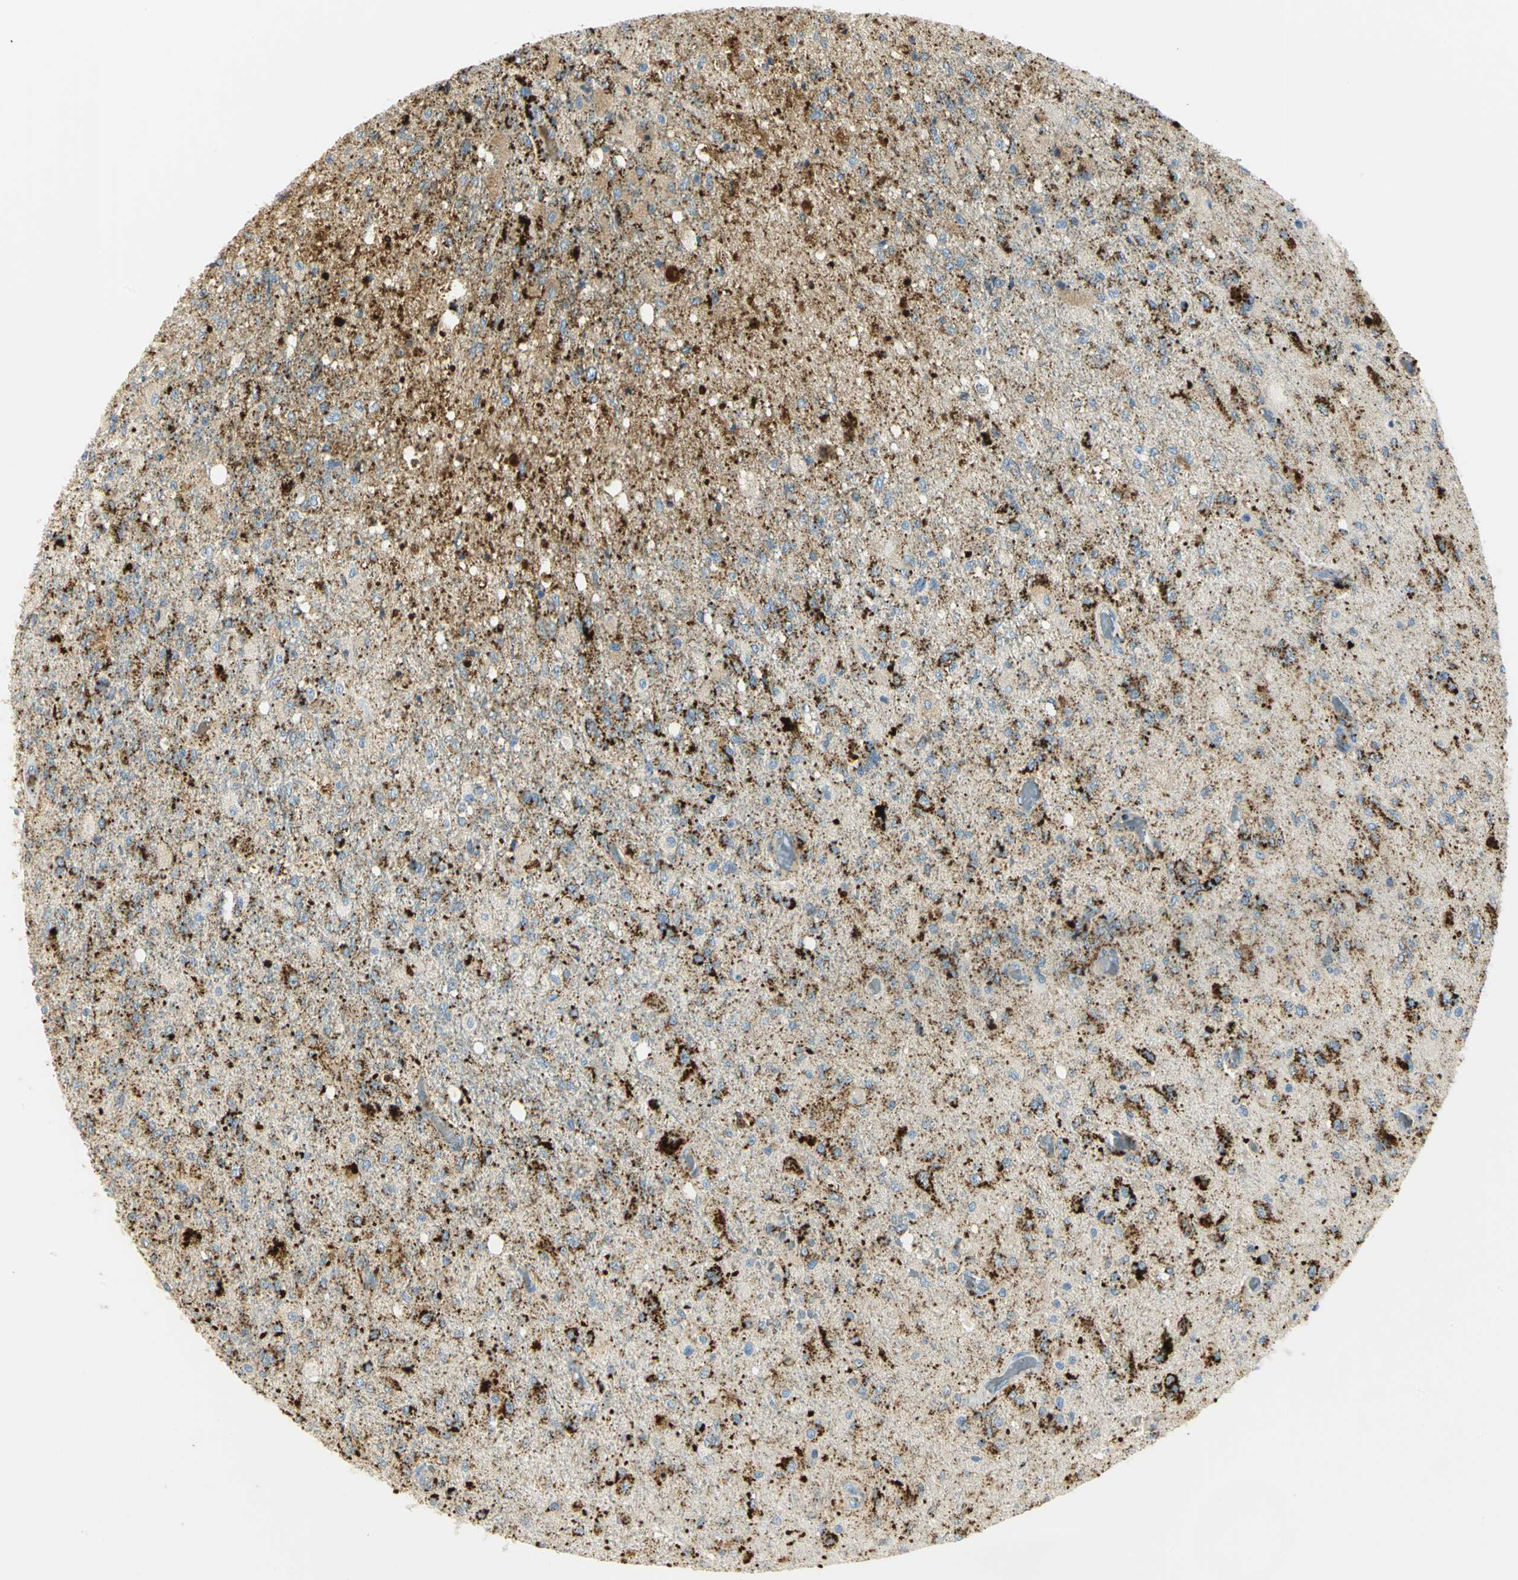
{"staining": {"intensity": "strong", "quantity": ">75%", "location": "cytoplasmic/membranous"}, "tissue": "glioma", "cell_type": "Tumor cells", "image_type": "cancer", "snomed": [{"axis": "morphology", "description": "Normal tissue, NOS"}, {"axis": "morphology", "description": "Glioma, malignant, High grade"}, {"axis": "topography", "description": "Cerebral cortex"}], "caption": "Malignant high-grade glioma stained with immunohistochemistry (IHC) reveals strong cytoplasmic/membranous positivity in about >75% of tumor cells.", "gene": "ARSA", "patient": {"sex": "male", "age": 77}}